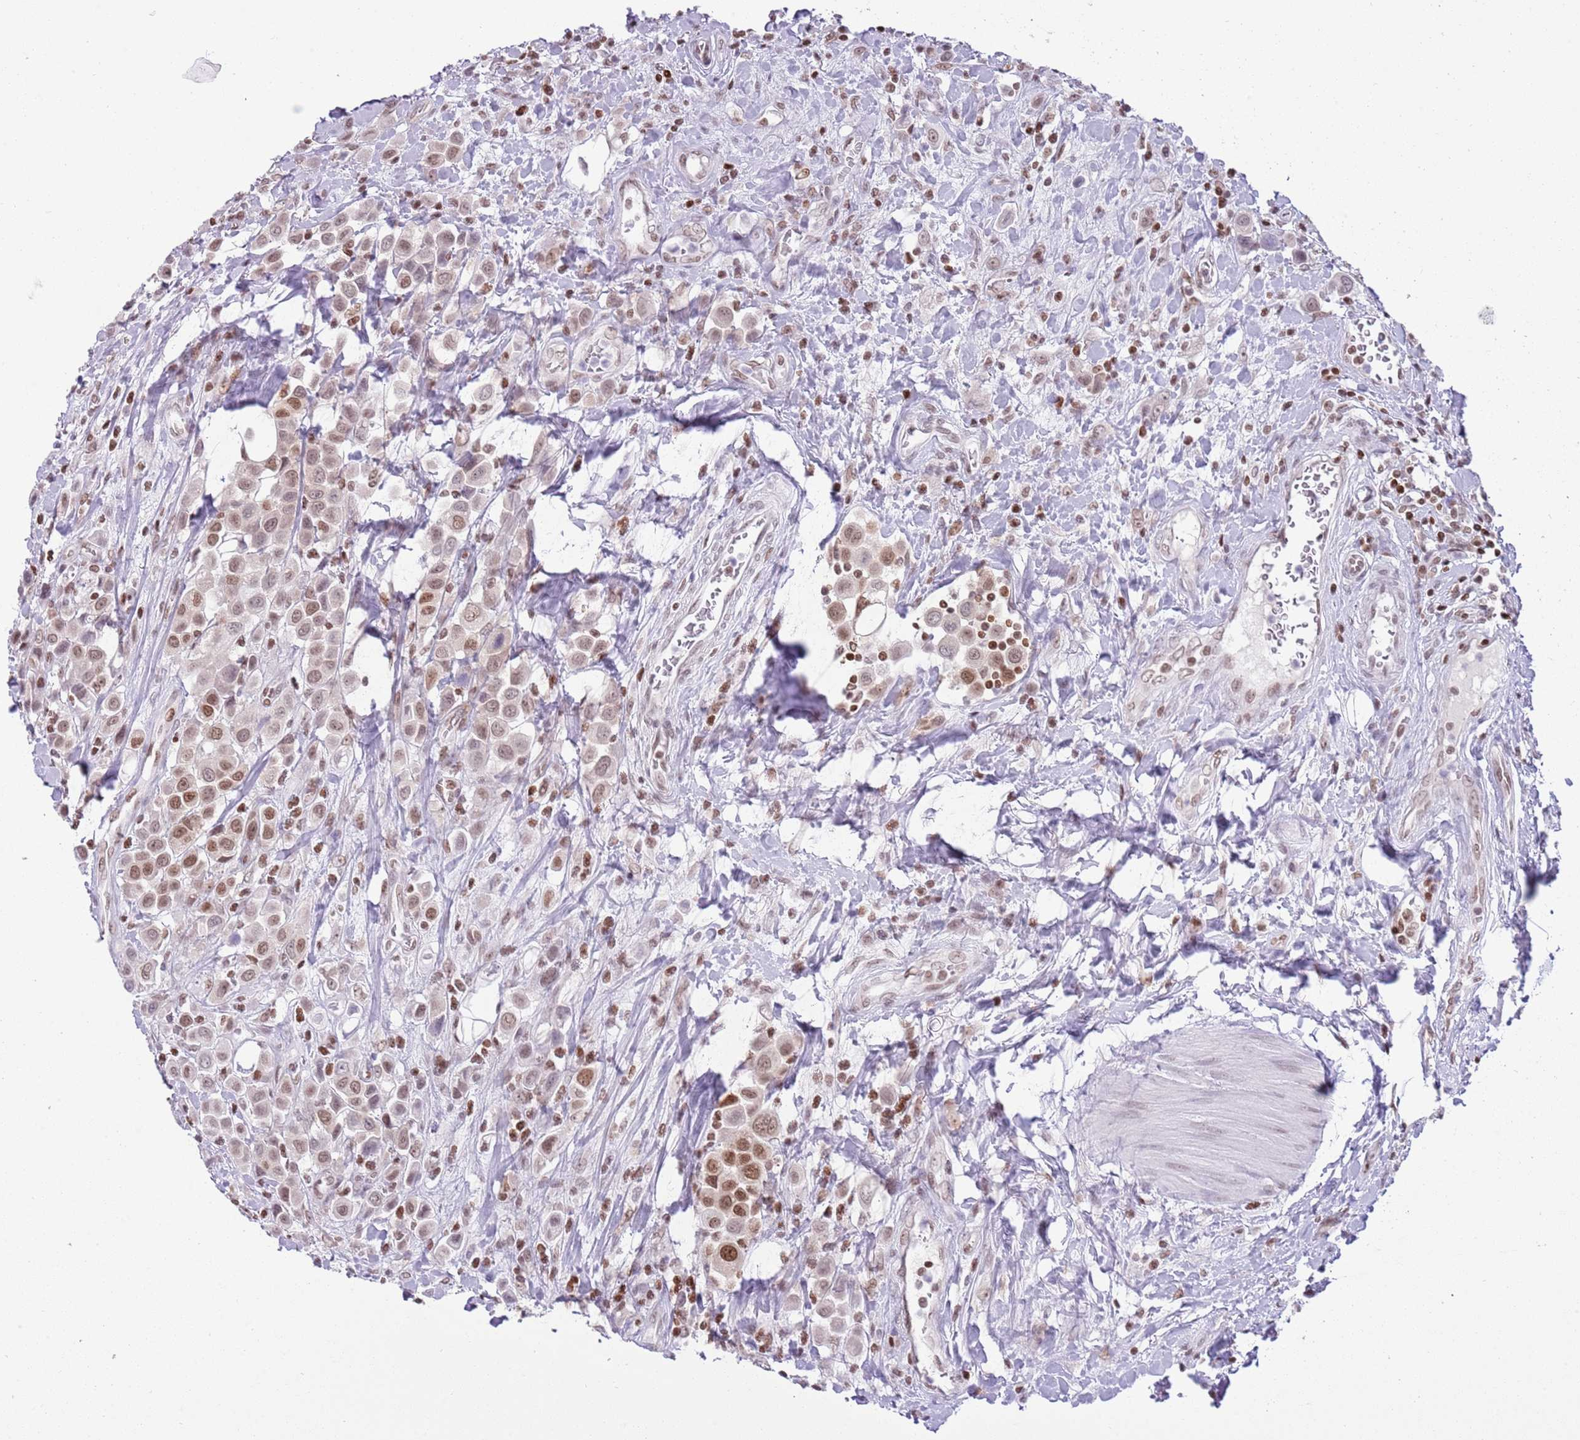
{"staining": {"intensity": "moderate", "quantity": "25%-75%", "location": "nuclear"}, "tissue": "urothelial cancer", "cell_type": "Tumor cells", "image_type": "cancer", "snomed": [{"axis": "morphology", "description": "Urothelial carcinoma, High grade"}, {"axis": "topography", "description": "Urinary bladder"}], "caption": "Brown immunohistochemical staining in human urothelial cancer exhibits moderate nuclear expression in approximately 25%-75% of tumor cells.", "gene": "SELENOH", "patient": {"sex": "male", "age": 50}}